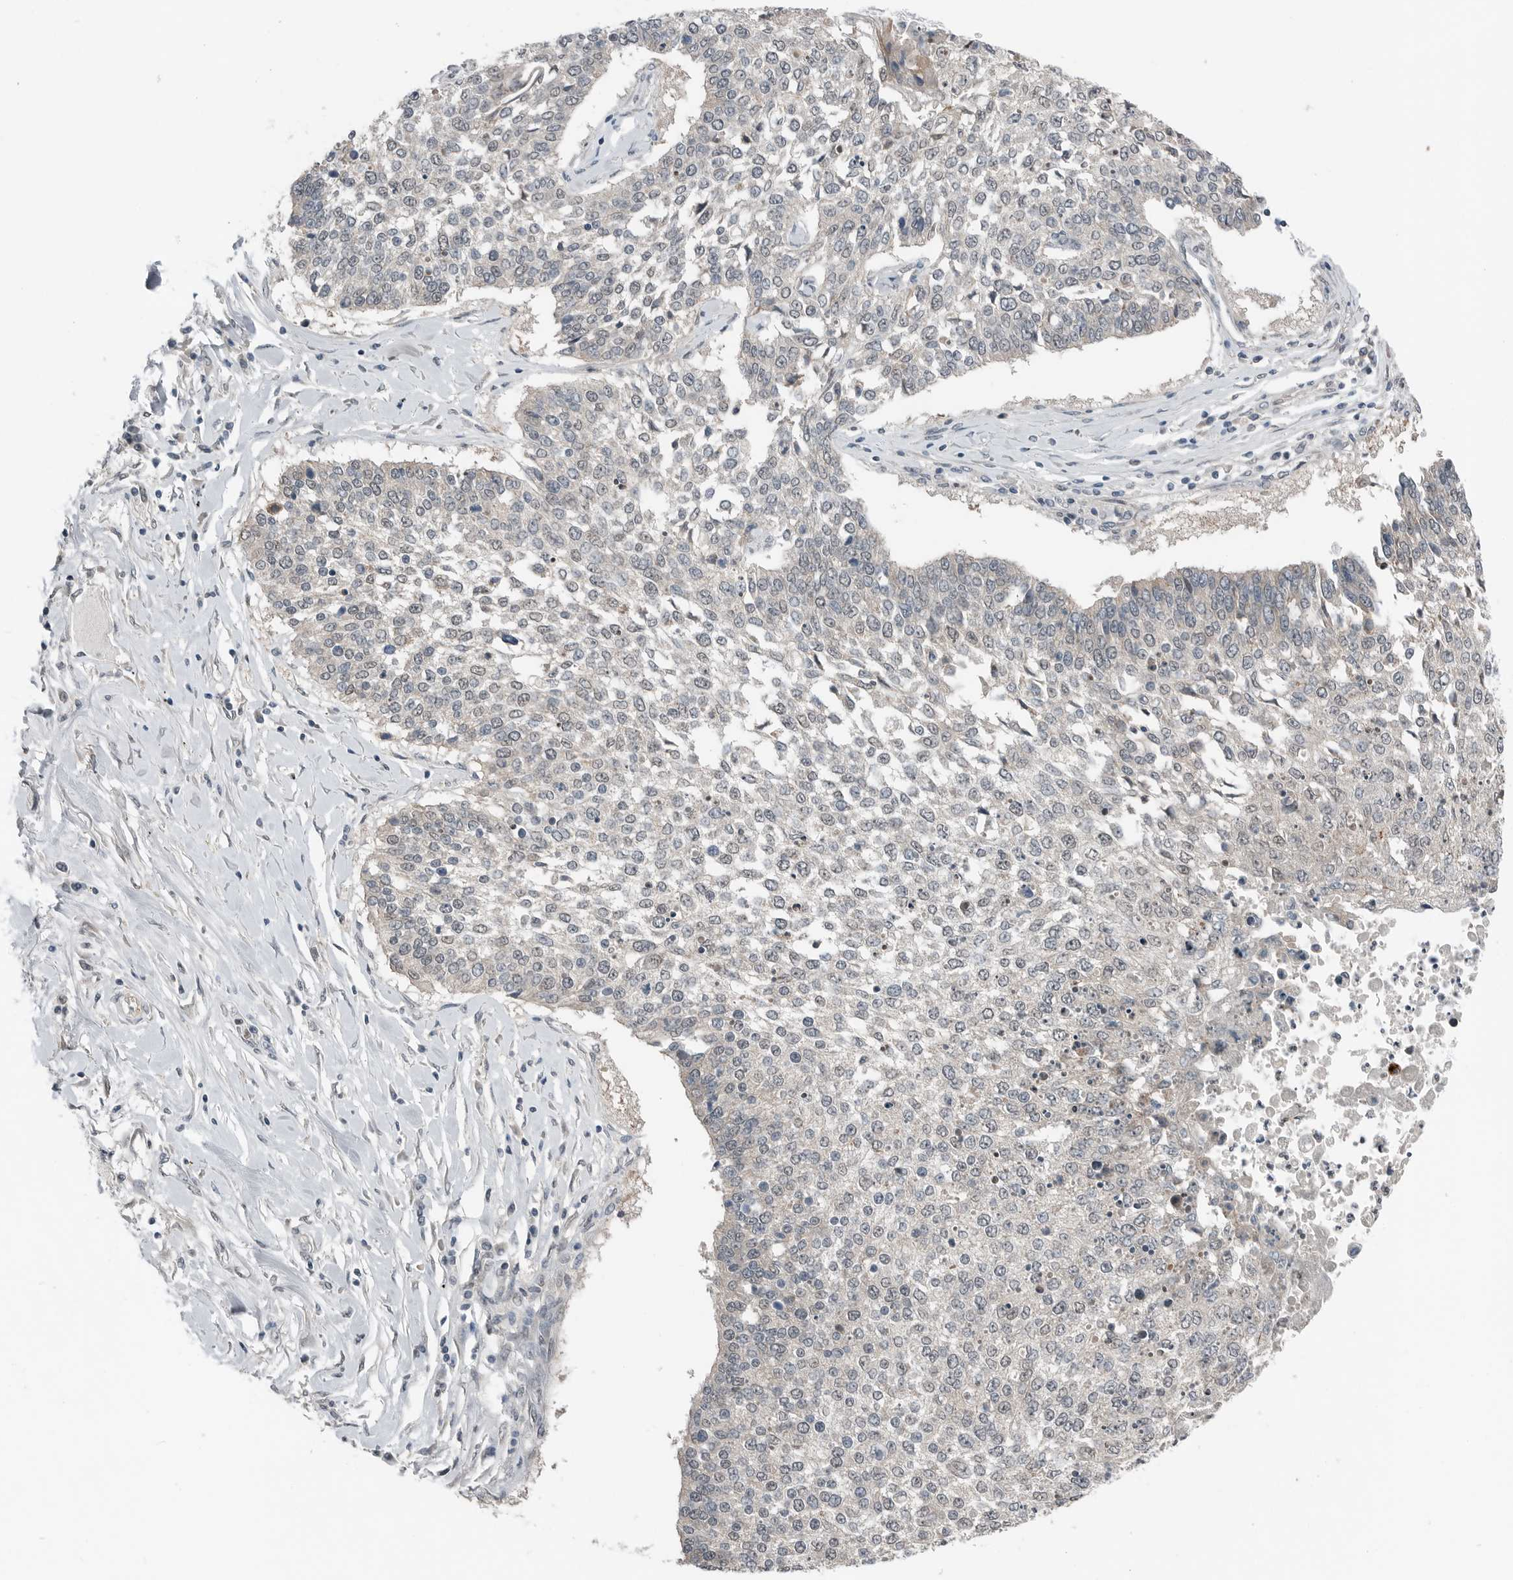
{"staining": {"intensity": "negative", "quantity": "none", "location": "none"}, "tissue": "lung cancer", "cell_type": "Tumor cells", "image_type": "cancer", "snomed": [{"axis": "morphology", "description": "Normal tissue, NOS"}, {"axis": "morphology", "description": "Squamous cell carcinoma, NOS"}, {"axis": "topography", "description": "Cartilage tissue"}, {"axis": "topography", "description": "Bronchus"}, {"axis": "topography", "description": "Lung"}, {"axis": "topography", "description": "Peripheral nerve tissue"}], "caption": "High magnification brightfield microscopy of squamous cell carcinoma (lung) stained with DAB (brown) and counterstained with hematoxylin (blue): tumor cells show no significant positivity.", "gene": "MFAP3L", "patient": {"sex": "female", "age": 49}}